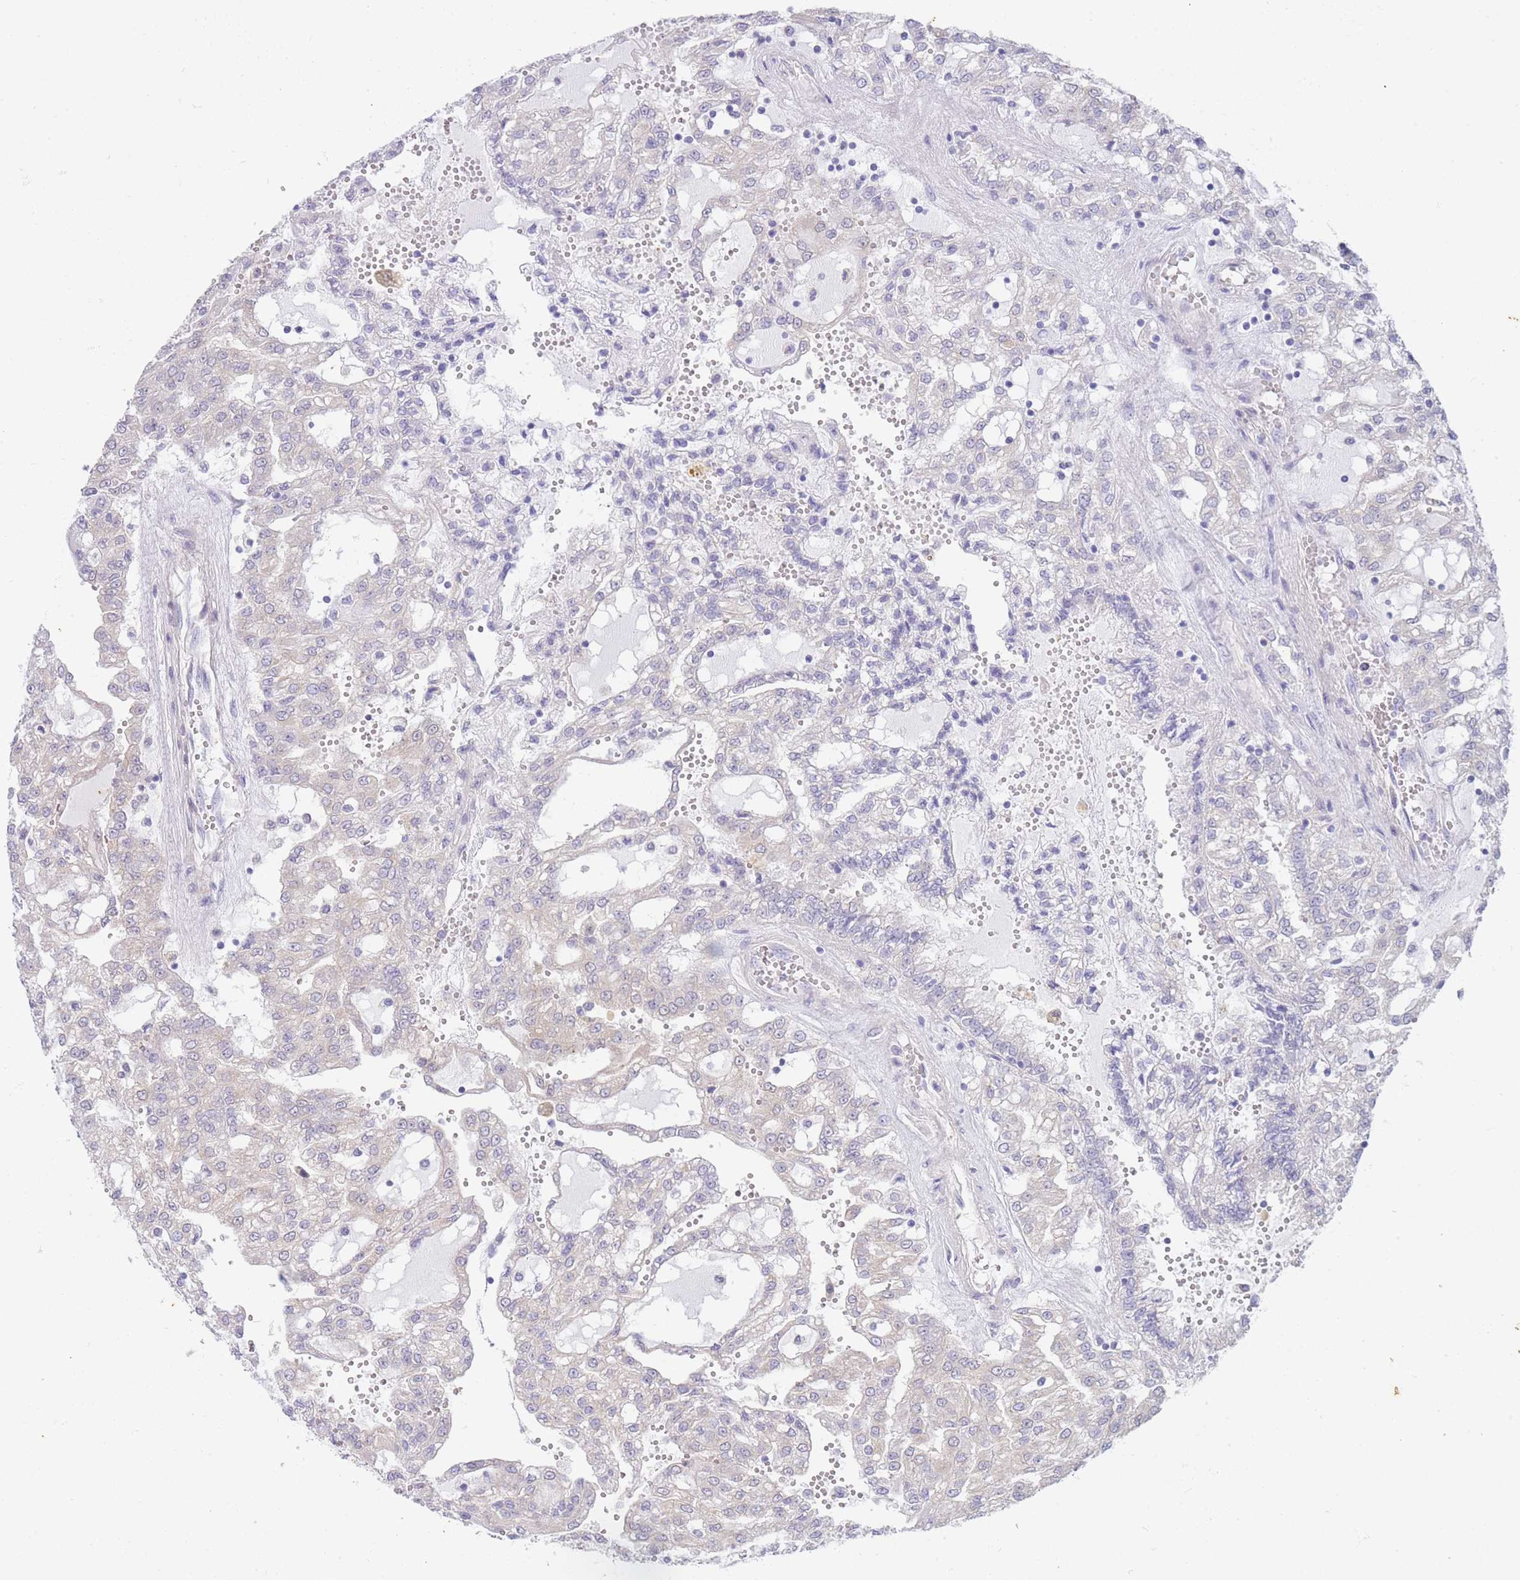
{"staining": {"intensity": "negative", "quantity": "none", "location": "none"}, "tissue": "renal cancer", "cell_type": "Tumor cells", "image_type": "cancer", "snomed": [{"axis": "morphology", "description": "Adenocarcinoma, NOS"}, {"axis": "topography", "description": "Kidney"}], "caption": "A micrograph of human renal adenocarcinoma is negative for staining in tumor cells.", "gene": "SUGT1", "patient": {"sex": "male", "age": 63}}